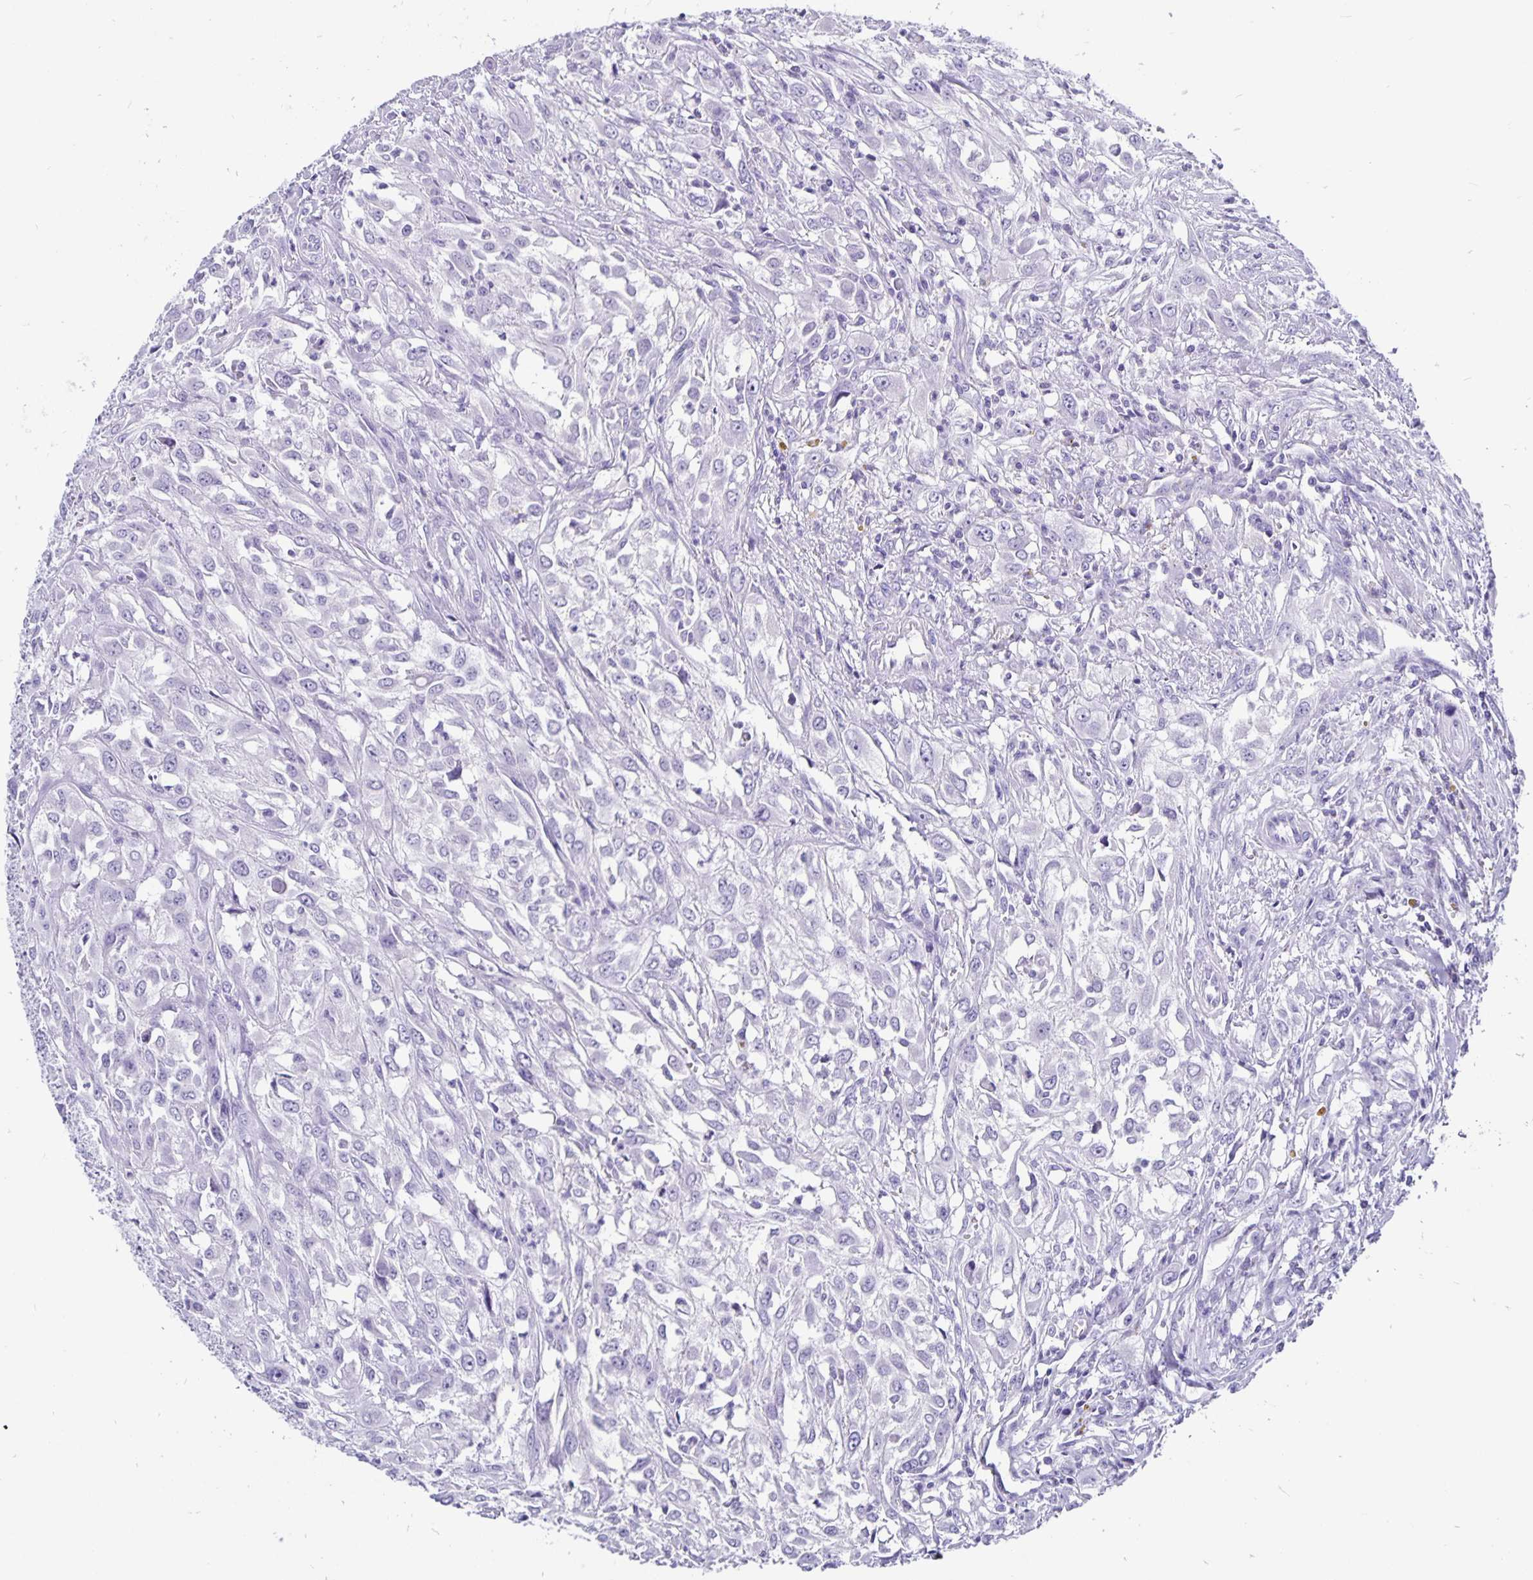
{"staining": {"intensity": "negative", "quantity": "none", "location": "none"}, "tissue": "urothelial cancer", "cell_type": "Tumor cells", "image_type": "cancer", "snomed": [{"axis": "morphology", "description": "Urothelial carcinoma, High grade"}, {"axis": "topography", "description": "Urinary bladder"}], "caption": "Immunohistochemical staining of urothelial carcinoma (high-grade) shows no significant expression in tumor cells.", "gene": "ODF3B", "patient": {"sex": "male", "age": 67}}